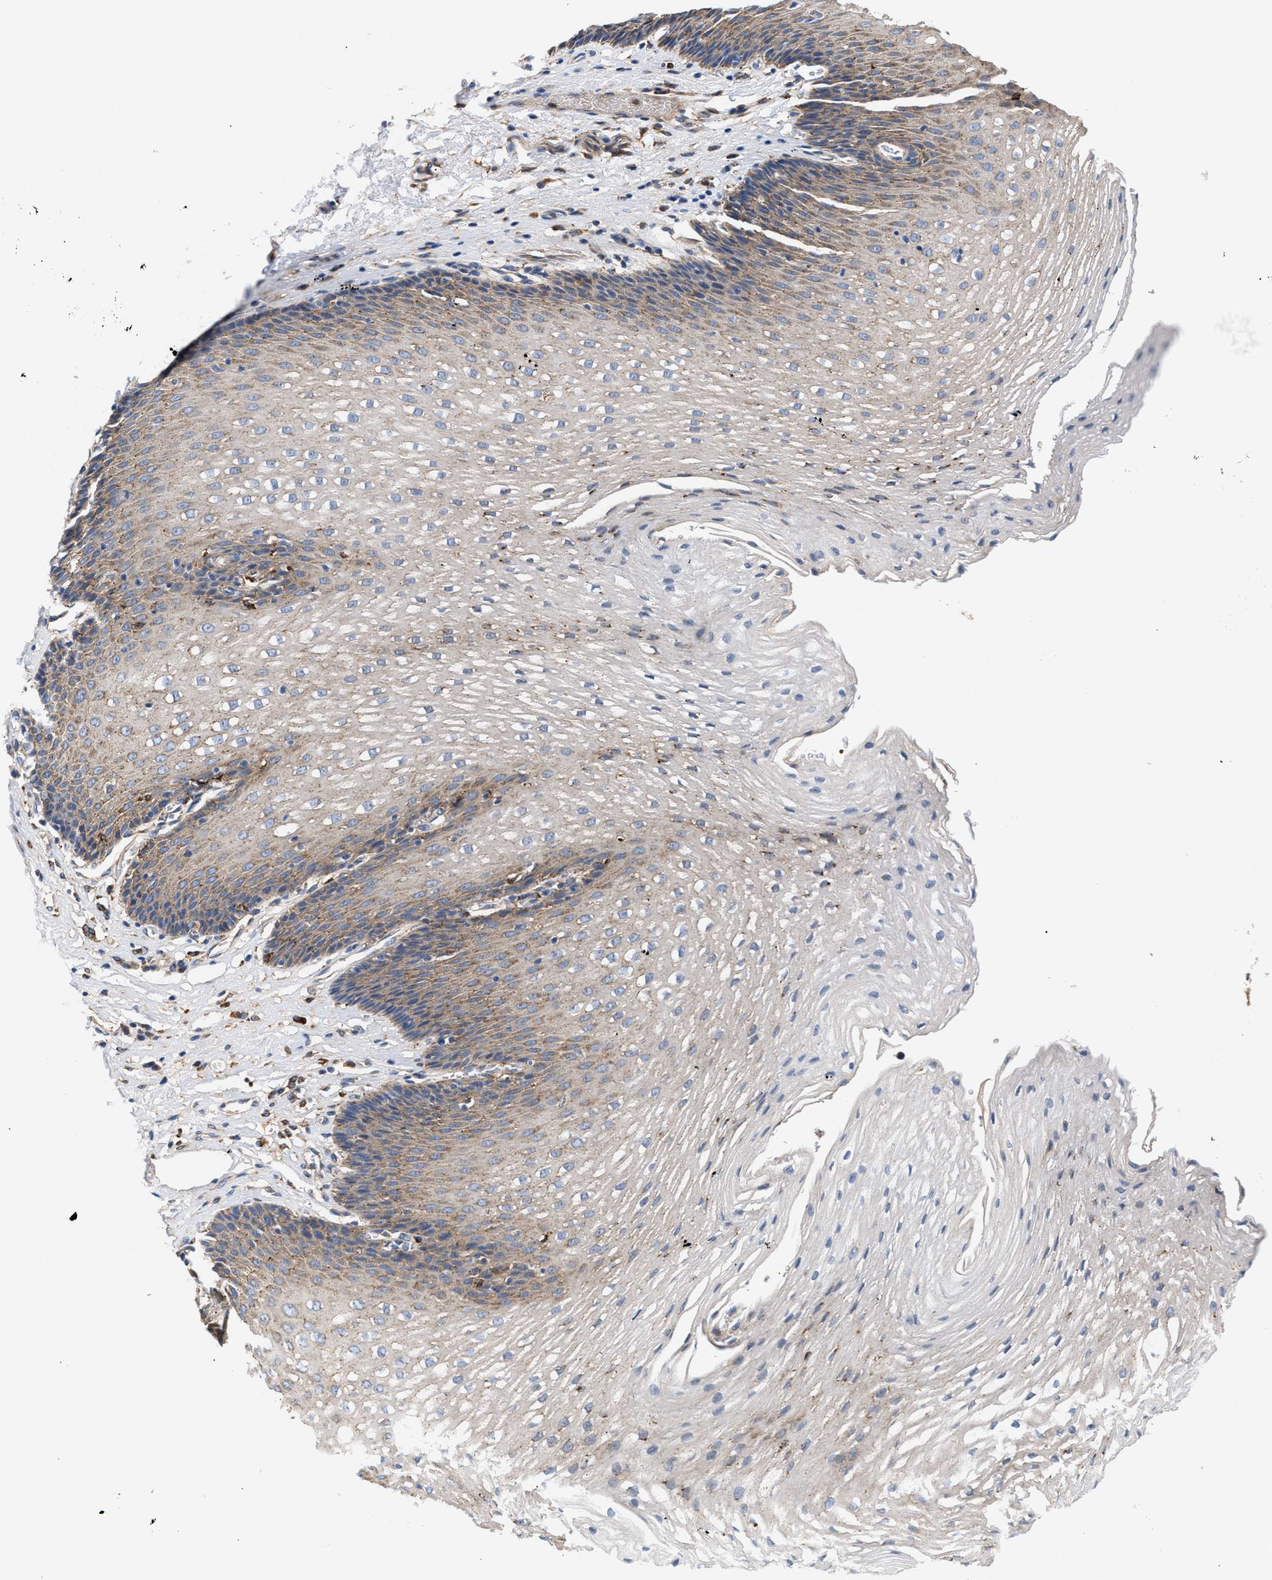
{"staining": {"intensity": "moderate", "quantity": "25%-75%", "location": "cytoplasmic/membranous"}, "tissue": "esophagus", "cell_type": "Squamous epithelial cells", "image_type": "normal", "snomed": [{"axis": "morphology", "description": "Normal tissue, NOS"}, {"axis": "topography", "description": "Esophagus"}], "caption": "This is a micrograph of immunohistochemistry staining of normal esophagus, which shows moderate expression in the cytoplasmic/membranous of squamous epithelial cells.", "gene": "CCDC146", "patient": {"sex": "male", "age": 48}}